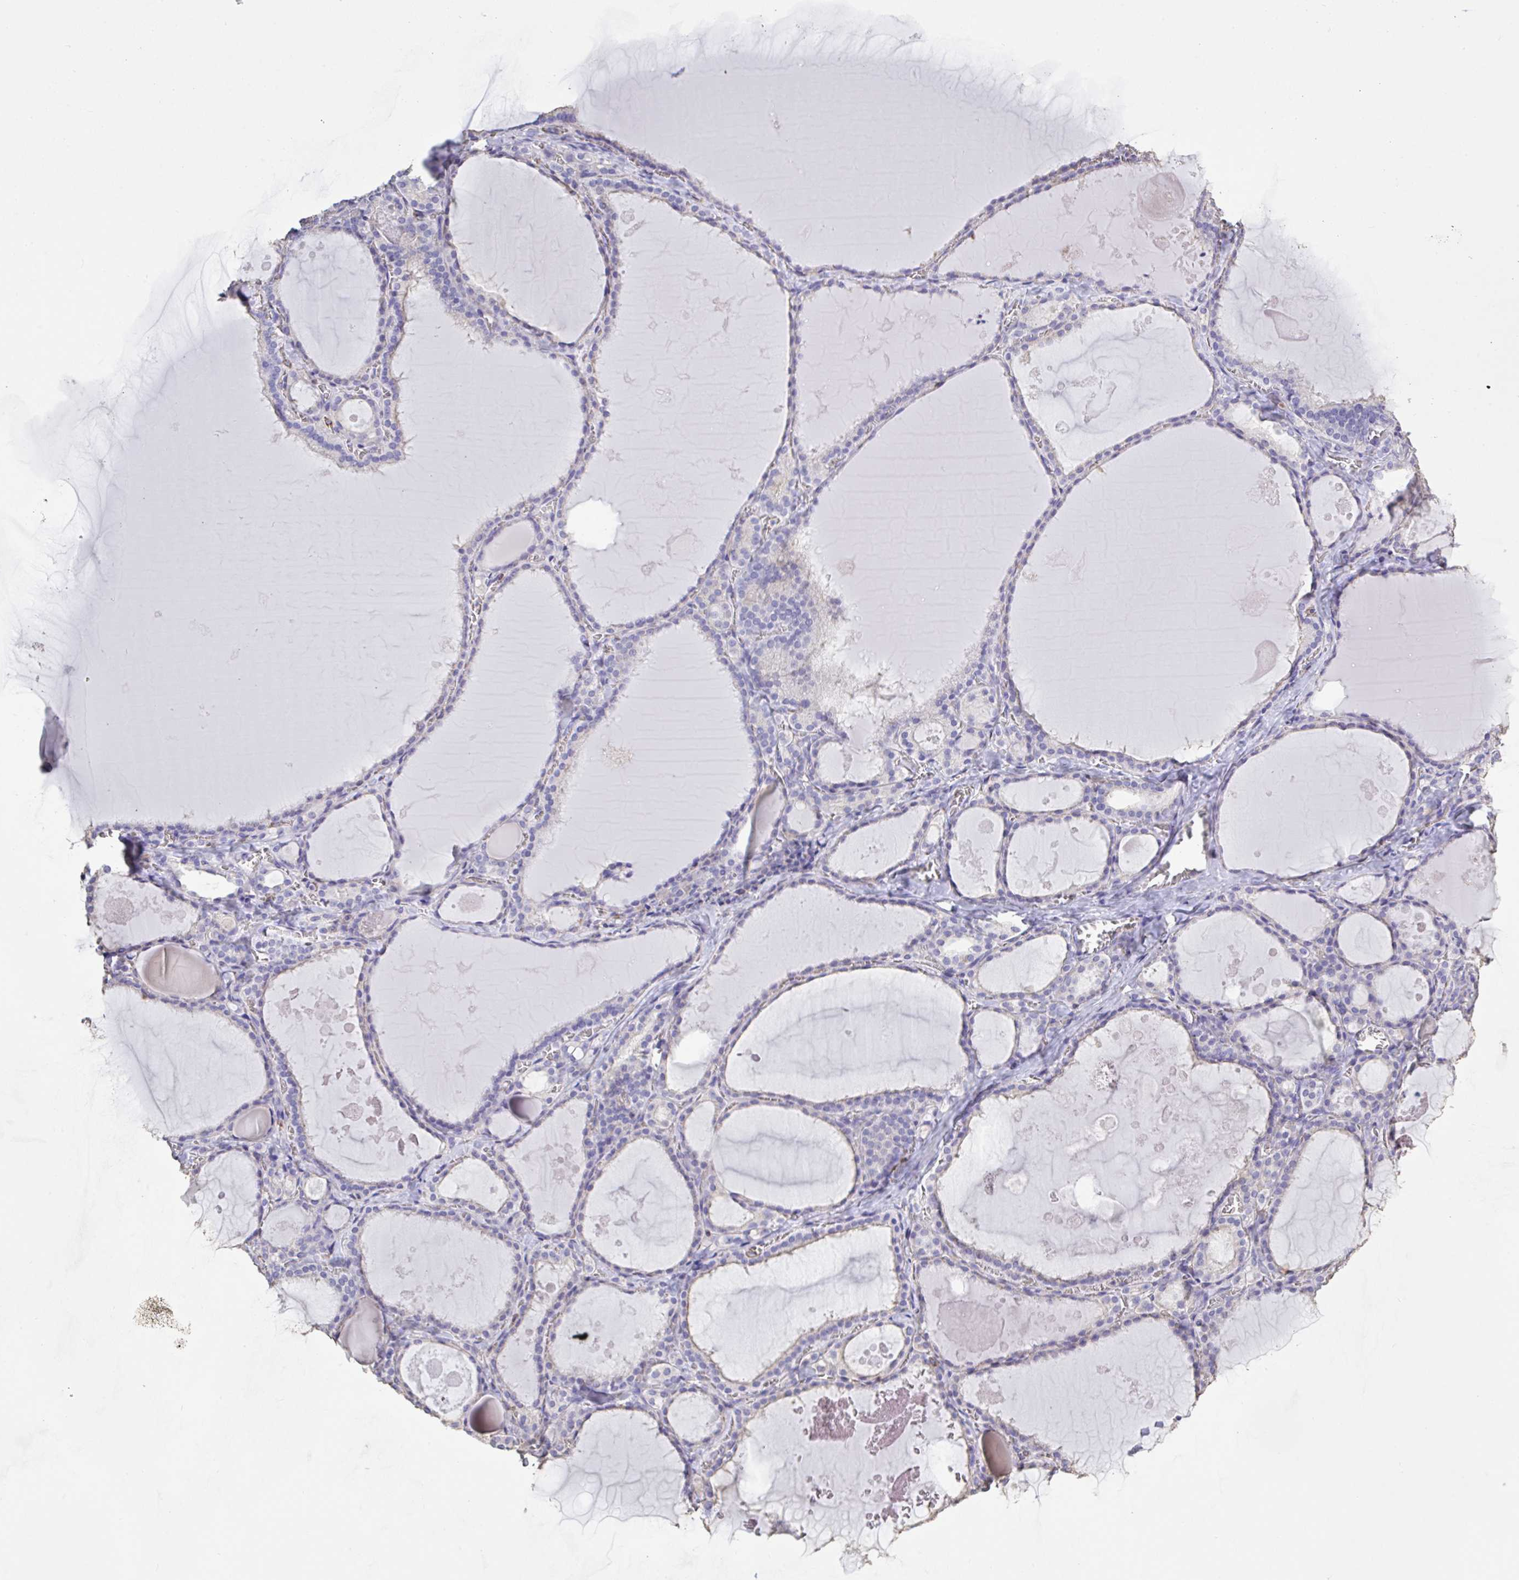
{"staining": {"intensity": "negative", "quantity": "none", "location": "none"}, "tissue": "thyroid gland", "cell_type": "Glandular cells", "image_type": "normal", "snomed": [{"axis": "morphology", "description": "Normal tissue, NOS"}, {"axis": "topography", "description": "Thyroid gland"}], "caption": "The immunohistochemistry image has no significant expression in glandular cells of thyroid gland. (DAB (3,3'-diaminobenzidine) IHC visualized using brightfield microscopy, high magnification).", "gene": "IL23R", "patient": {"sex": "male", "age": 56}}